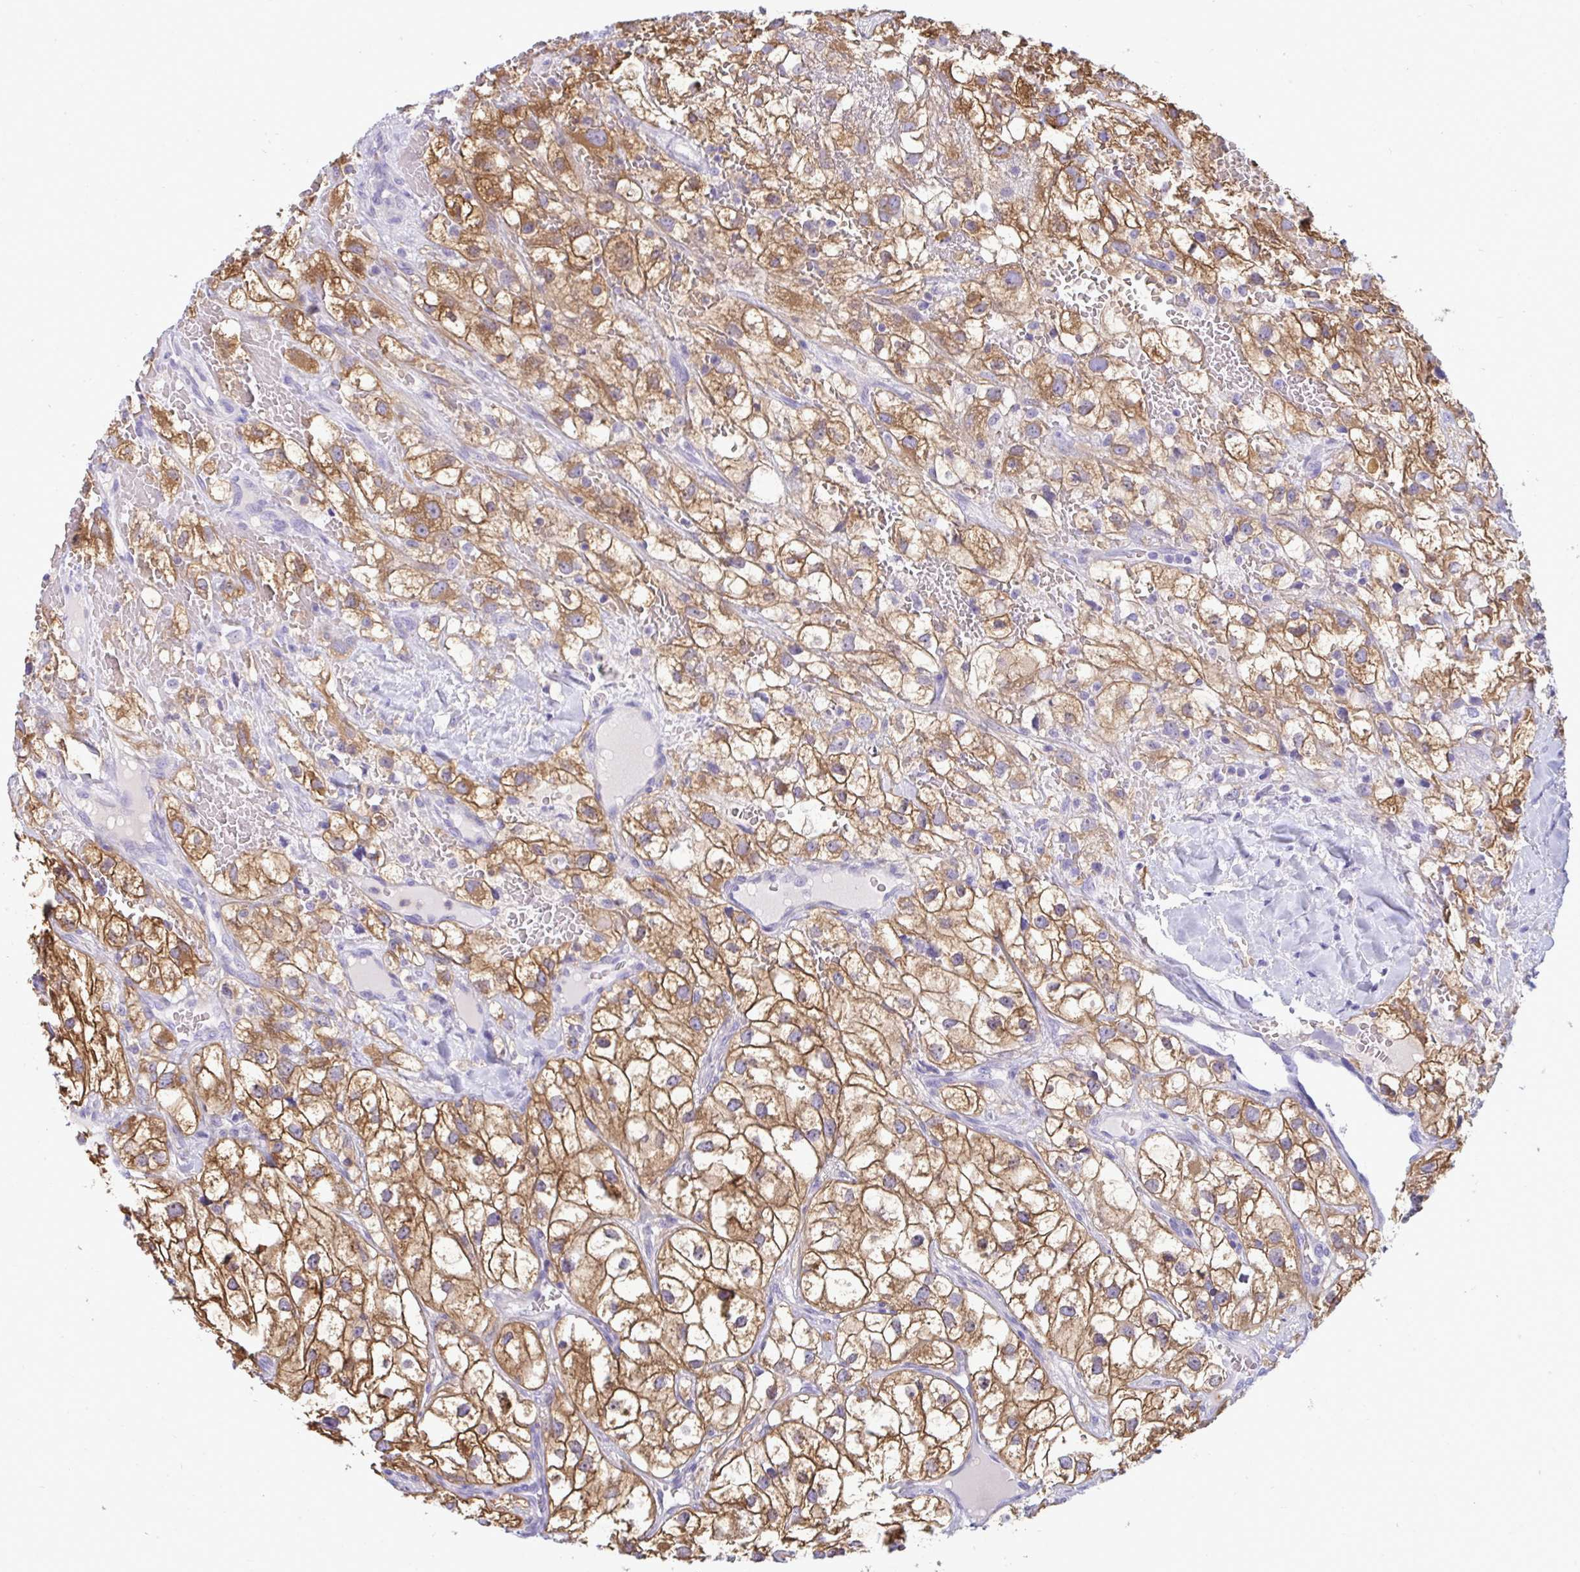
{"staining": {"intensity": "moderate", "quantity": ">75%", "location": "cytoplasmic/membranous"}, "tissue": "renal cancer", "cell_type": "Tumor cells", "image_type": "cancer", "snomed": [{"axis": "morphology", "description": "Adenocarcinoma, NOS"}, {"axis": "topography", "description": "Kidney"}], "caption": "IHC staining of renal adenocarcinoma, which displays medium levels of moderate cytoplasmic/membranous expression in approximately >75% of tumor cells indicating moderate cytoplasmic/membranous protein positivity. The staining was performed using DAB (brown) for protein detection and nuclei were counterstained in hematoxylin (blue).", "gene": "SLC30A6", "patient": {"sex": "male", "age": 59}}